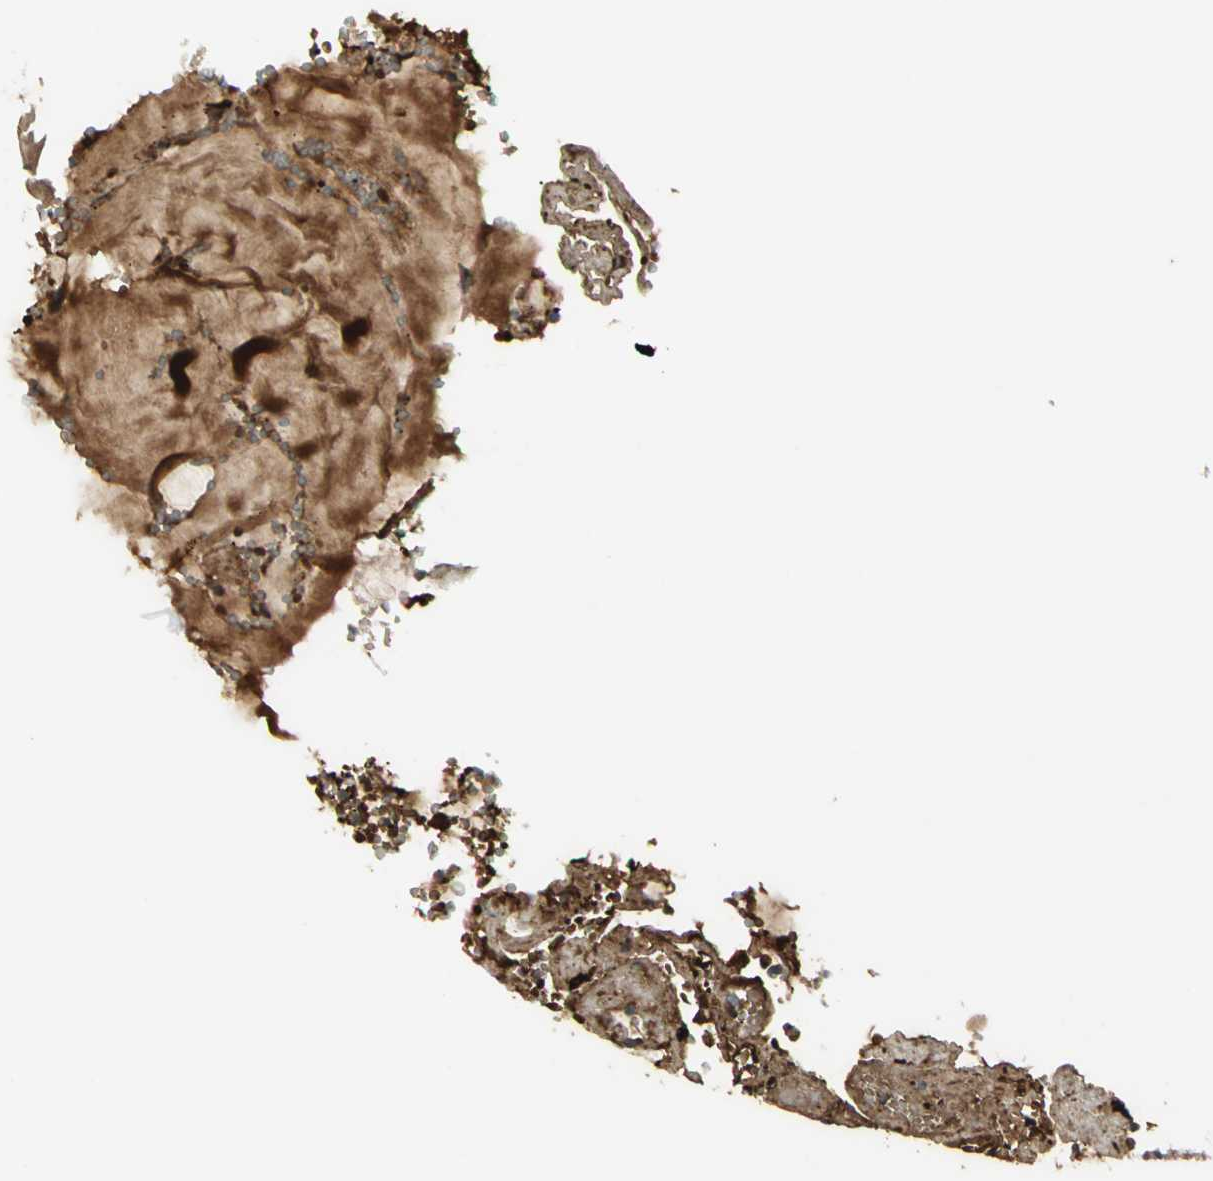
{"staining": {"intensity": "moderate", "quantity": ">75%", "location": "cytoplasmic/membranous"}, "tissue": "stomach", "cell_type": "Glandular cells", "image_type": "normal", "snomed": [{"axis": "morphology", "description": "Normal tissue, NOS"}, {"axis": "topography", "description": "Stomach, lower"}], "caption": "Glandular cells demonstrate medium levels of moderate cytoplasmic/membranous positivity in about >75% of cells in benign stomach. (IHC, brightfield microscopy, high magnification).", "gene": "KEAP1", "patient": {"sex": "male", "age": 71}}